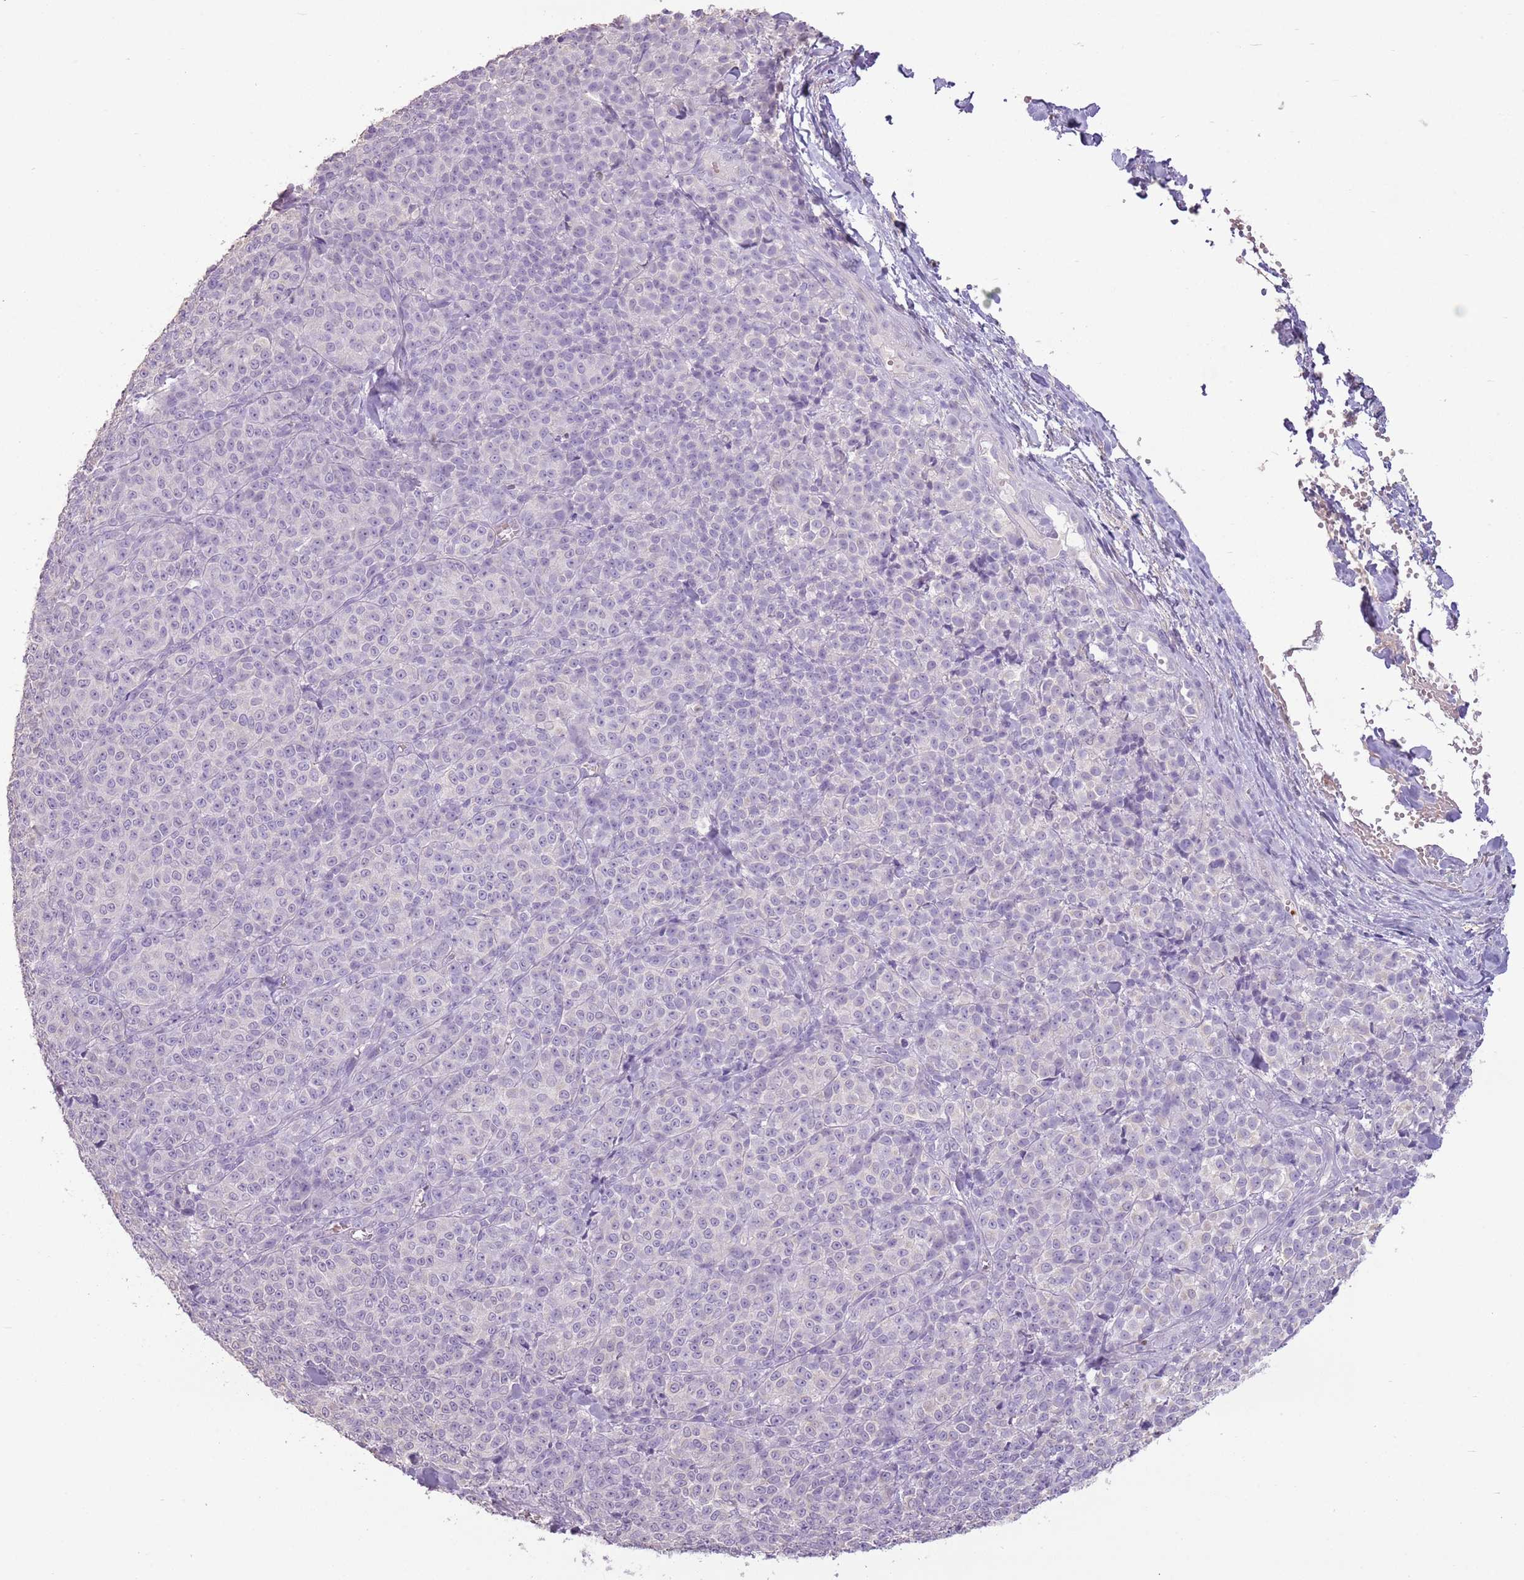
{"staining": {"intensity": "negative", "quantity": "none", "location": "none"}, "tissue": "melanoma", "cell_type": "Tumor cells", "image_type": "cancer", "snomed": [{"axis": "morphology", "description": "Normal tissue, NOS"}, {"axis": "morphology", "description": "Malignant melanoma, NOS"}, {"axis": "topography", "description": "Skin"}], "caption": "Immunohistochemistry image of malignant melanoma stained for a protein (brown), which reveals no positivity in tumor cells. (Brightfield microscopy of DAB (3,3'-diaminobenzidine) immunohistochemistry (IHC) at high magnification).", "gene": "CELF6", "patient": {"sex": "female", "age": 34}}